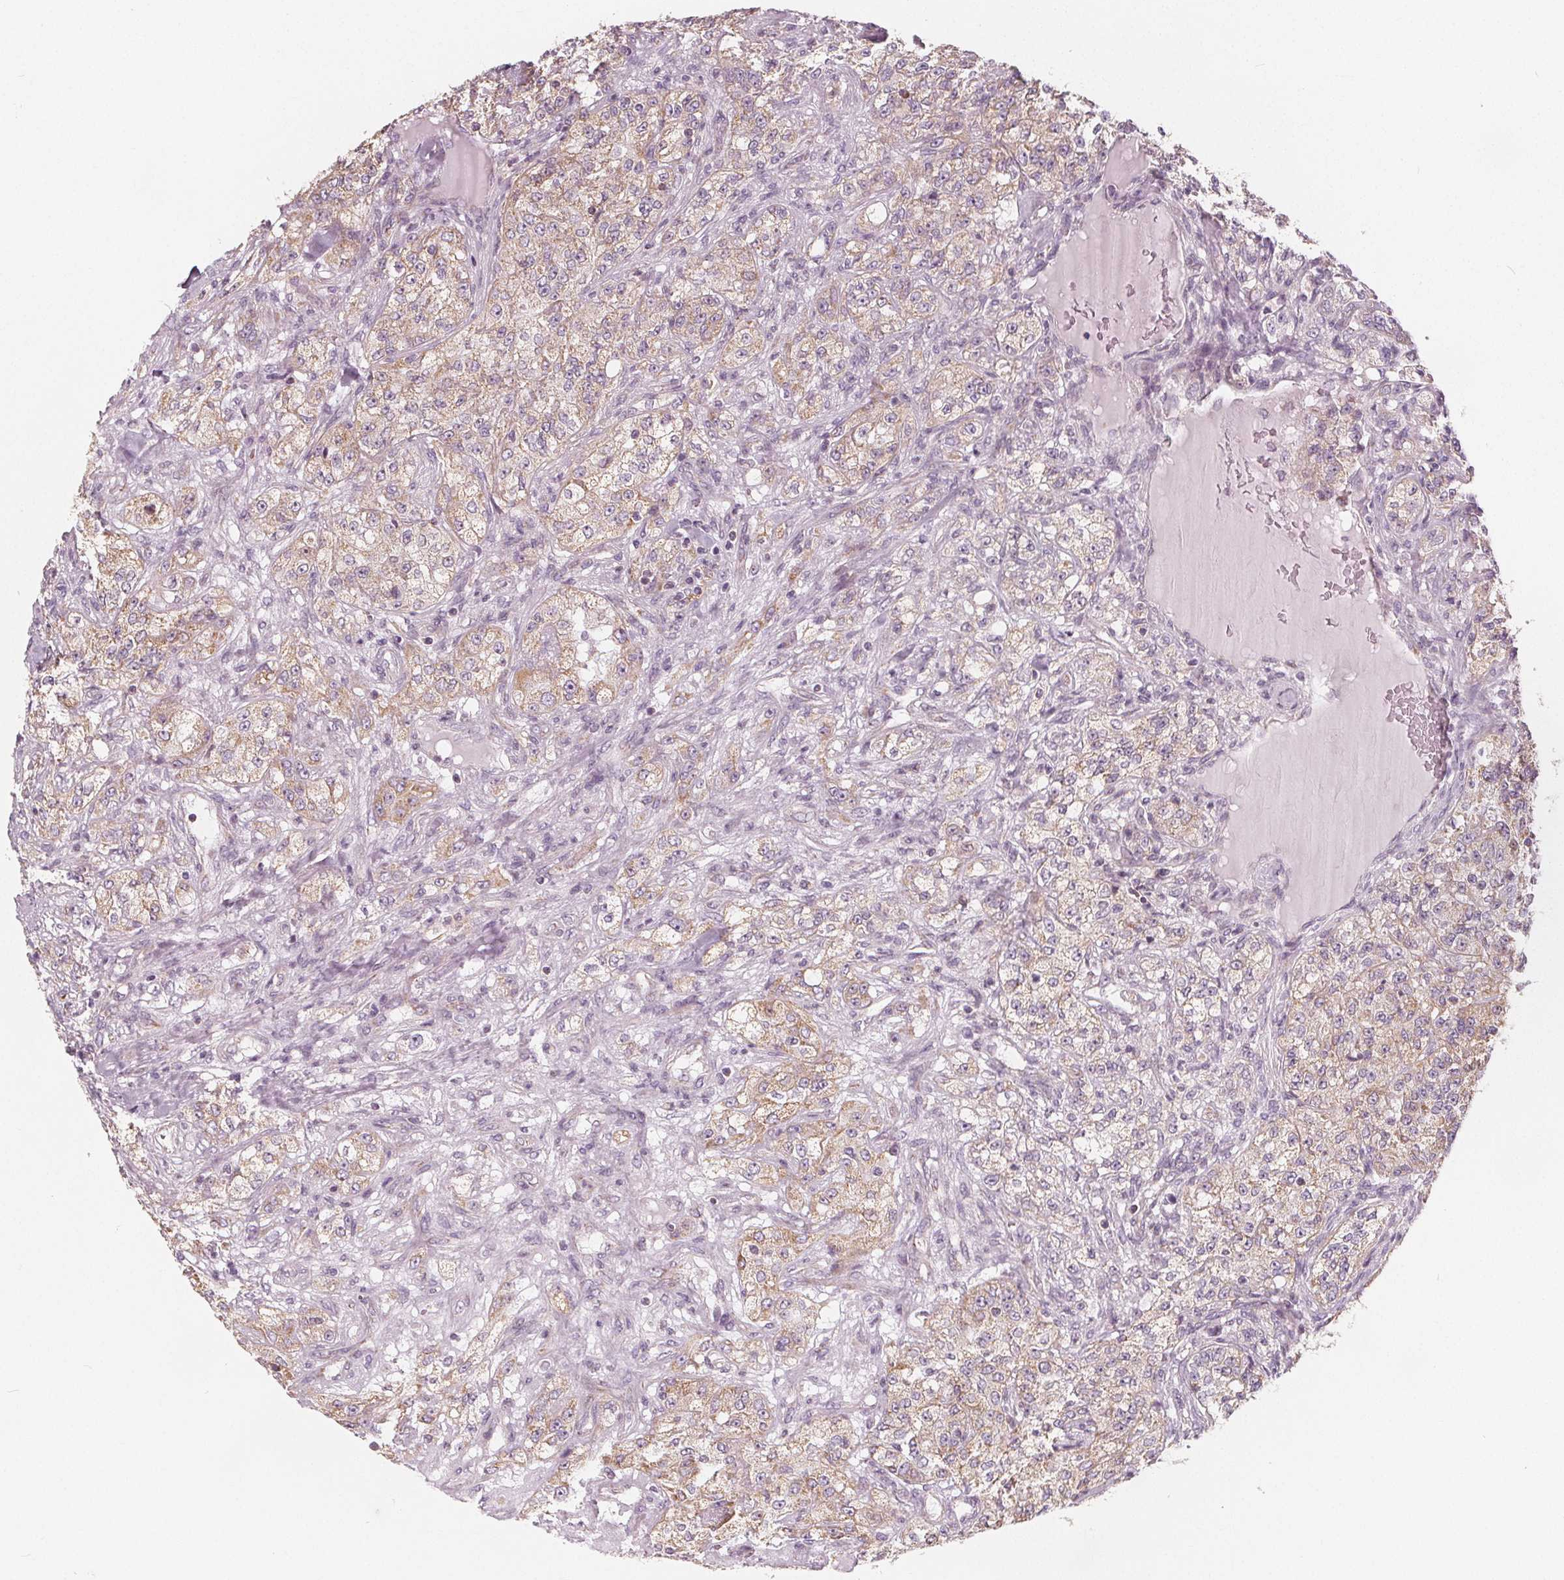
{"staining": {"intensity": "weak", "quantity": ">75%", "location": "cytoplasmic/membranous"}, "tissue": "renal cancer", "cell_type": "Tumor cells", "image_type": "cancer", "snomed": [{"axis": "morphology", "description": "Adenocarcinoma, NOS"}, {"axis": "topography", "description": "Kidney"}], "caption": "This micrograph demonstrates immunohistochemistry staining of renal adenocarcinoma, with low weak cytoplasmic/membranous expression in about >75% of tumor cells.", "gene": "NUP210L", "patient": {"sex": "female", "age": 63}}